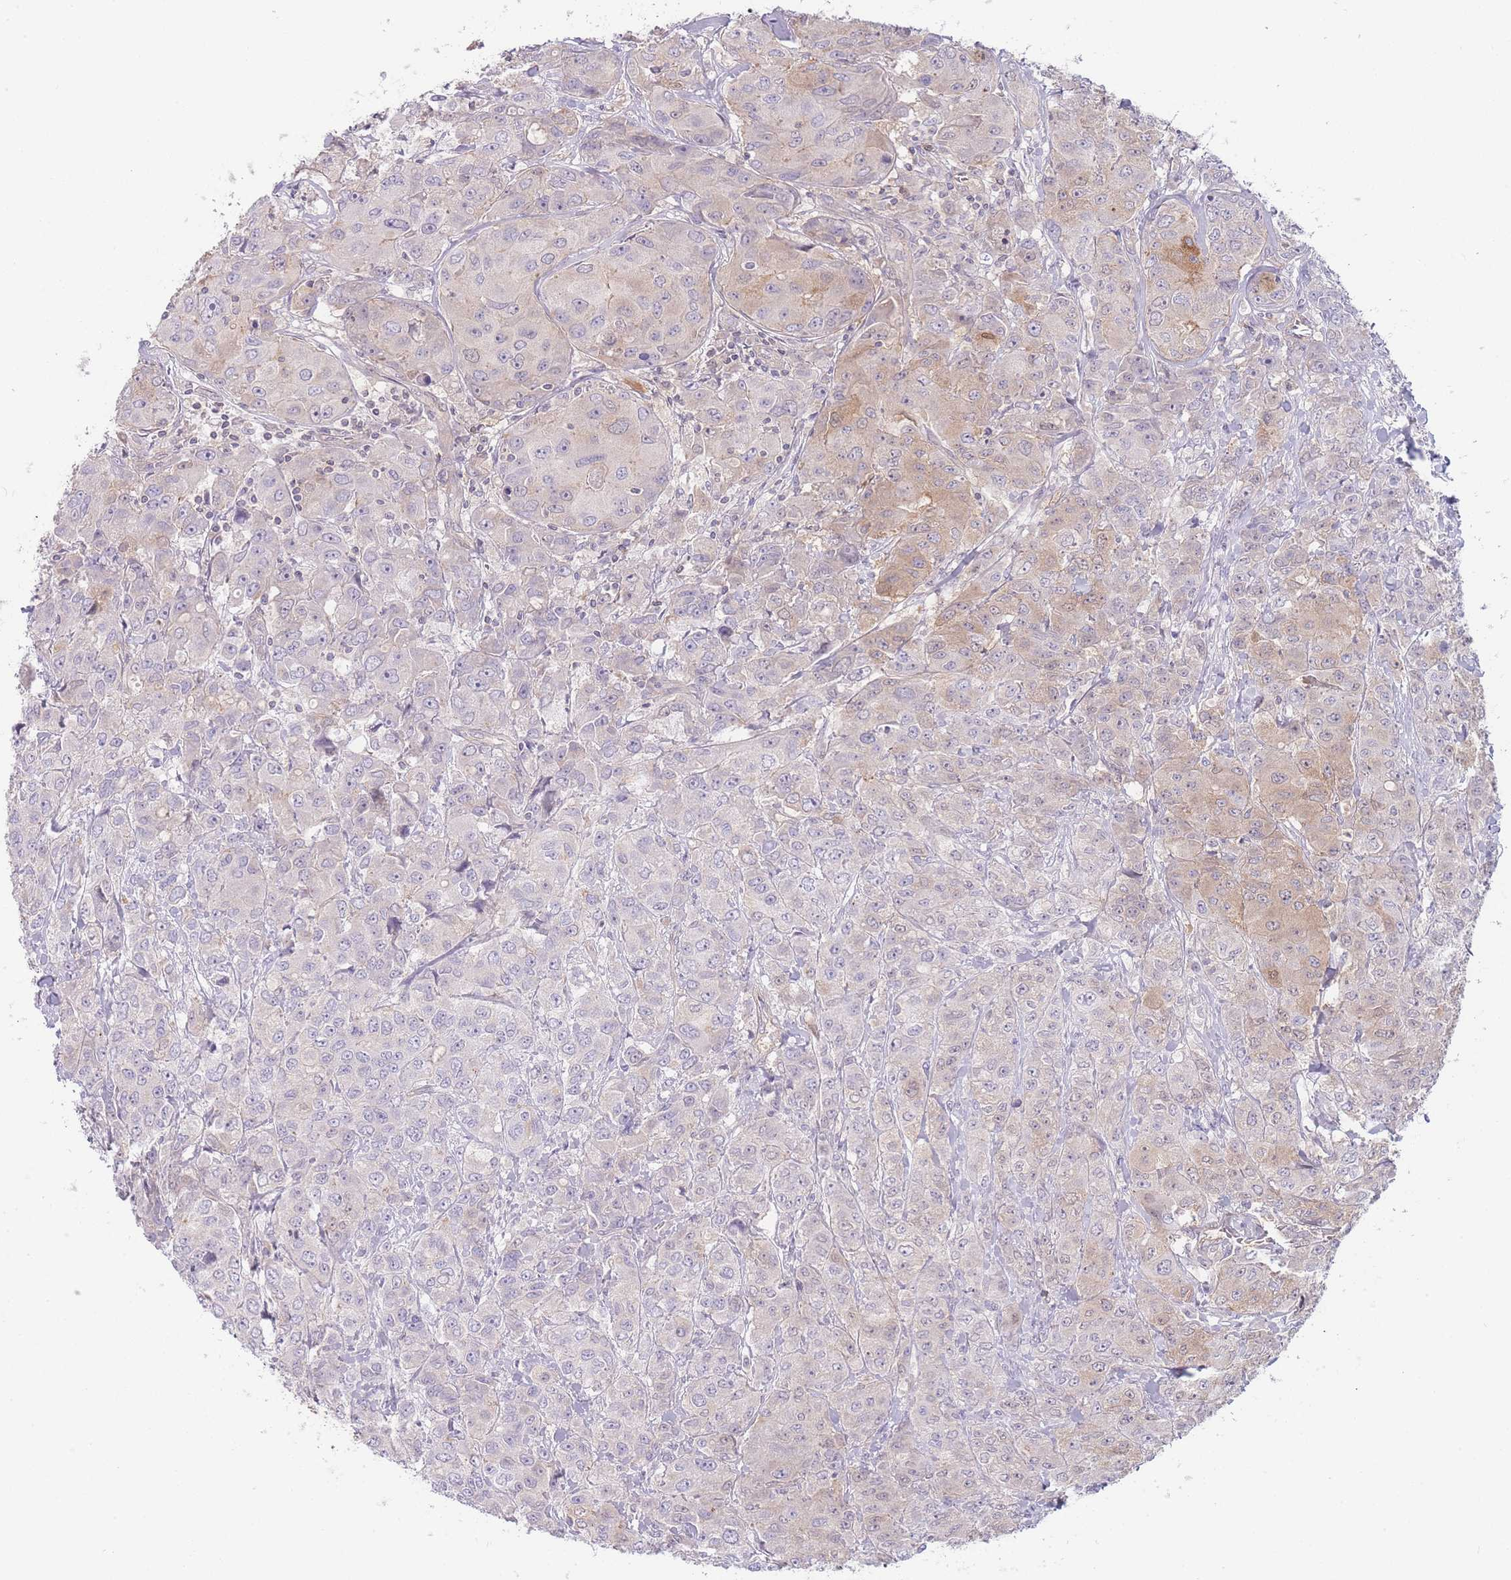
{"staining": {"intensity": "weak", "quantity": "<25%", "location": "cytoplasmic/membranous"}, "tissue": "breast cancer", "cell_type": "Tumor cells", "image_type": "cancer", "snomed": [{"axis": "morphology", "description": "Duct carcinoma"}, {"axis": "topography", "description": "Breast"}], "caption": "An image of breast cancer stained for a protein exhibits no brown staining in tumor cells. Brightfield microscopy of IHC stained with DAB (brown) and hematoxylin (blue), captured at high magnification.", "gene": "SPHKAP", "patient": {"sex": "female", "age": 43}}